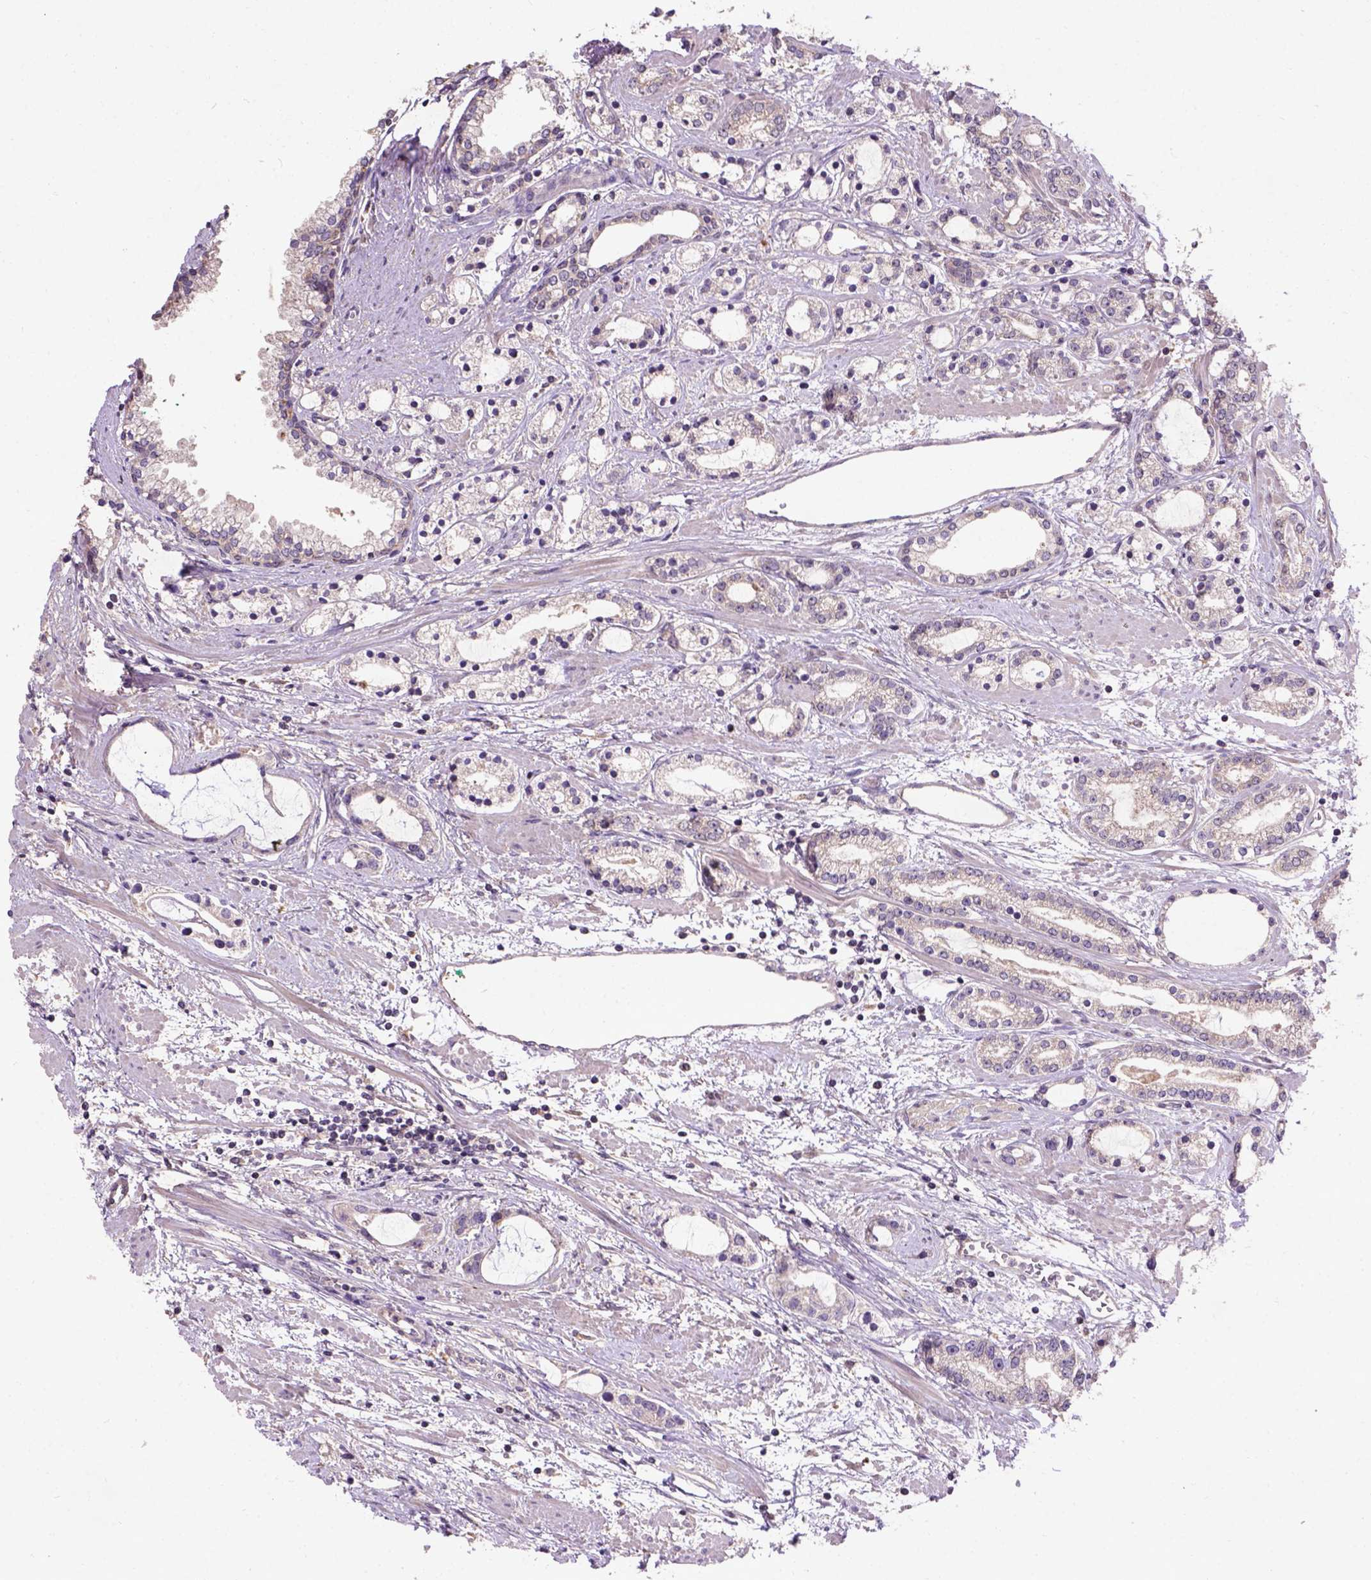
{"staining": {"intensity": "negative", "quantity": "none", "location": "none"}, "tissue": "prostate cancer", "cell_type": "Tumor cells", "image_type": "cancer", "snomed": [{"axis": "morphology", "description": "Adenocarcinoma, Medium grade"}, {"axis": "topography", "description": "Prostate"}], "caption": "DAB immunohistochemical staining of medium-grade adenocarcinoma (prostate) reveals no significant positivity in tumor cells.", "gene": "KBTBD8", "patient": {"sex": "male", "age": 57}}